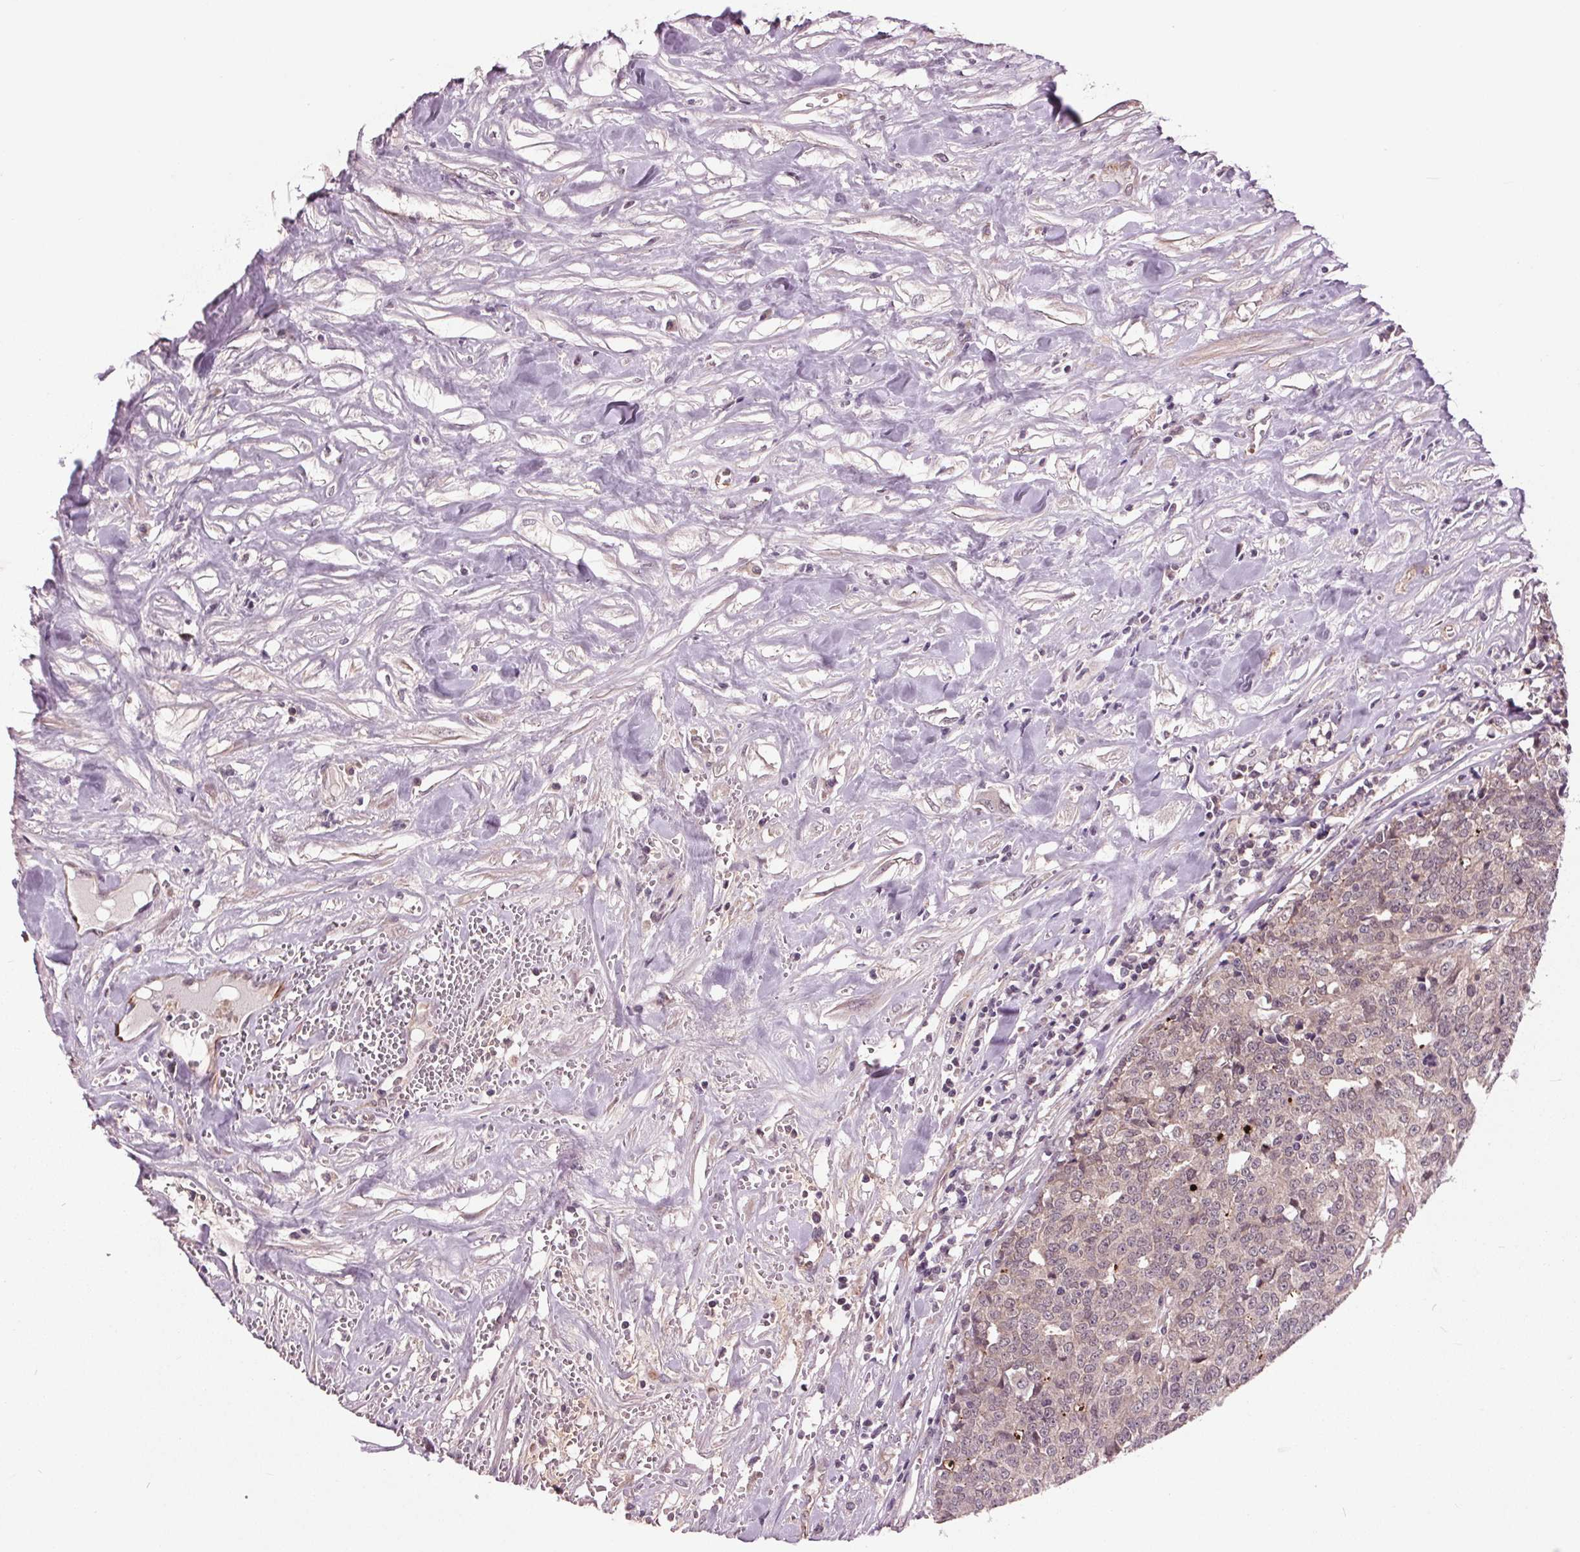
{"staining": {"intensity": "negative", "quantity": "none", "location": "none"}, "tissue": "prostate cancer", "cell_type": "Tumor cells", "image_type": "cancer", "snomed": [{"axis": "morphology", "description": "Adenocarcinoma, High grade"}, {"axis": "topography", "description": "Prostate and seminal vesicle, NOS"}], "caption": "Tumor cells are negative for protein expression in human prostate cancer (adenocarcinoma (high-grade)).", "gene": "MAPK8", "patient": {"sex": "male", "age": 60}}